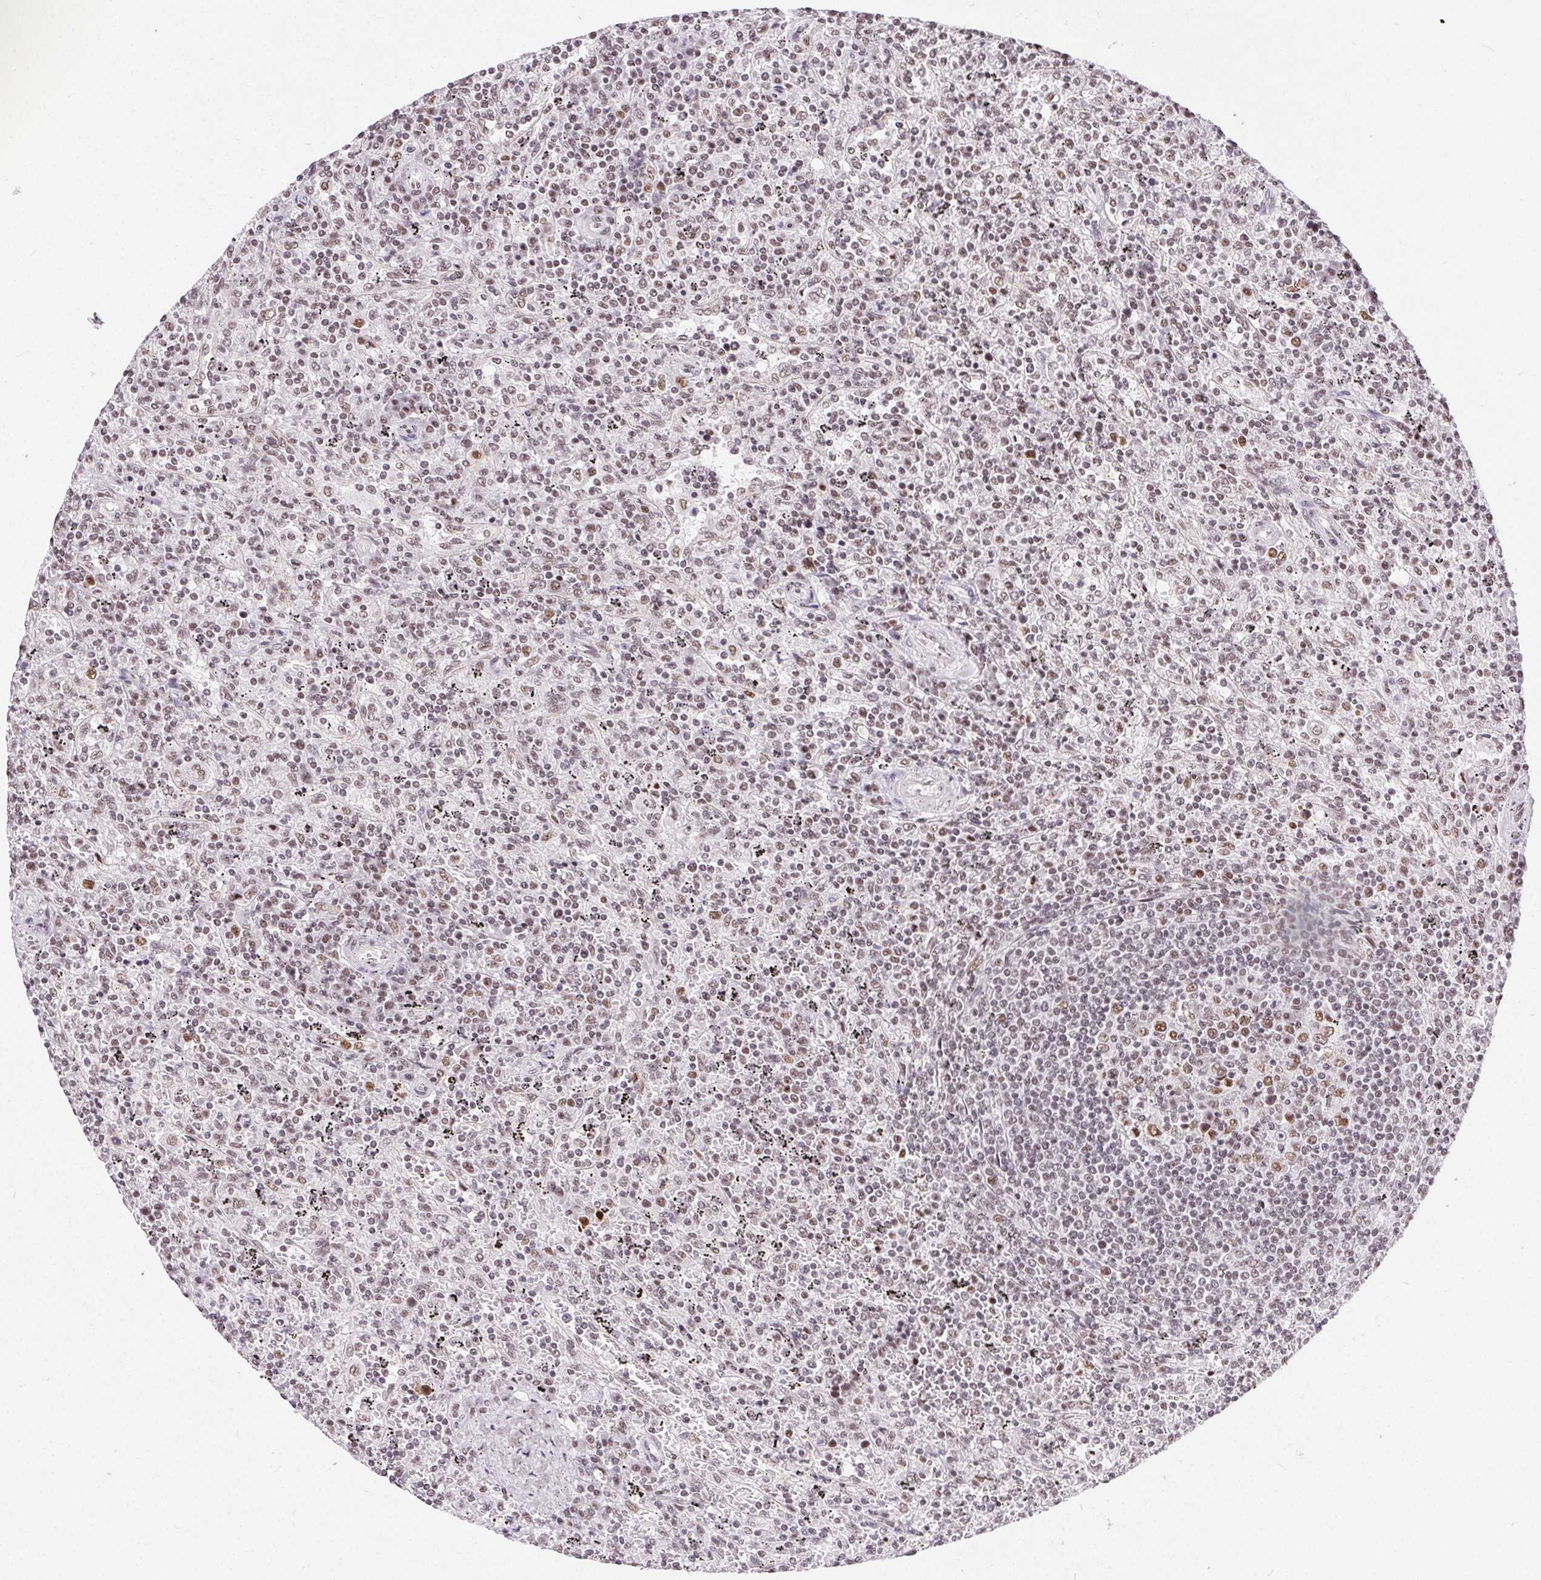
{"staining": {"intensity": "moderate", "quantity": ">75%", "location": "nuclear"}, "tissue": "lymphoma", "cell_type": "Tumor cells", "image_type": "cancer", "snomed": [{"axis": "morphology", "description": "Malignant lymphoma, non-Hodgkin's type, Low grade"}, {"axis": "topography", "description": "Spleen"}], "caption": "Lymphoma stained with a brown dye exhibits moderate nuclear positive positivity in approximately >75% of tumor cells.", "gene": "TRA2B", "patient": {"sex": "male", "age": 62}}